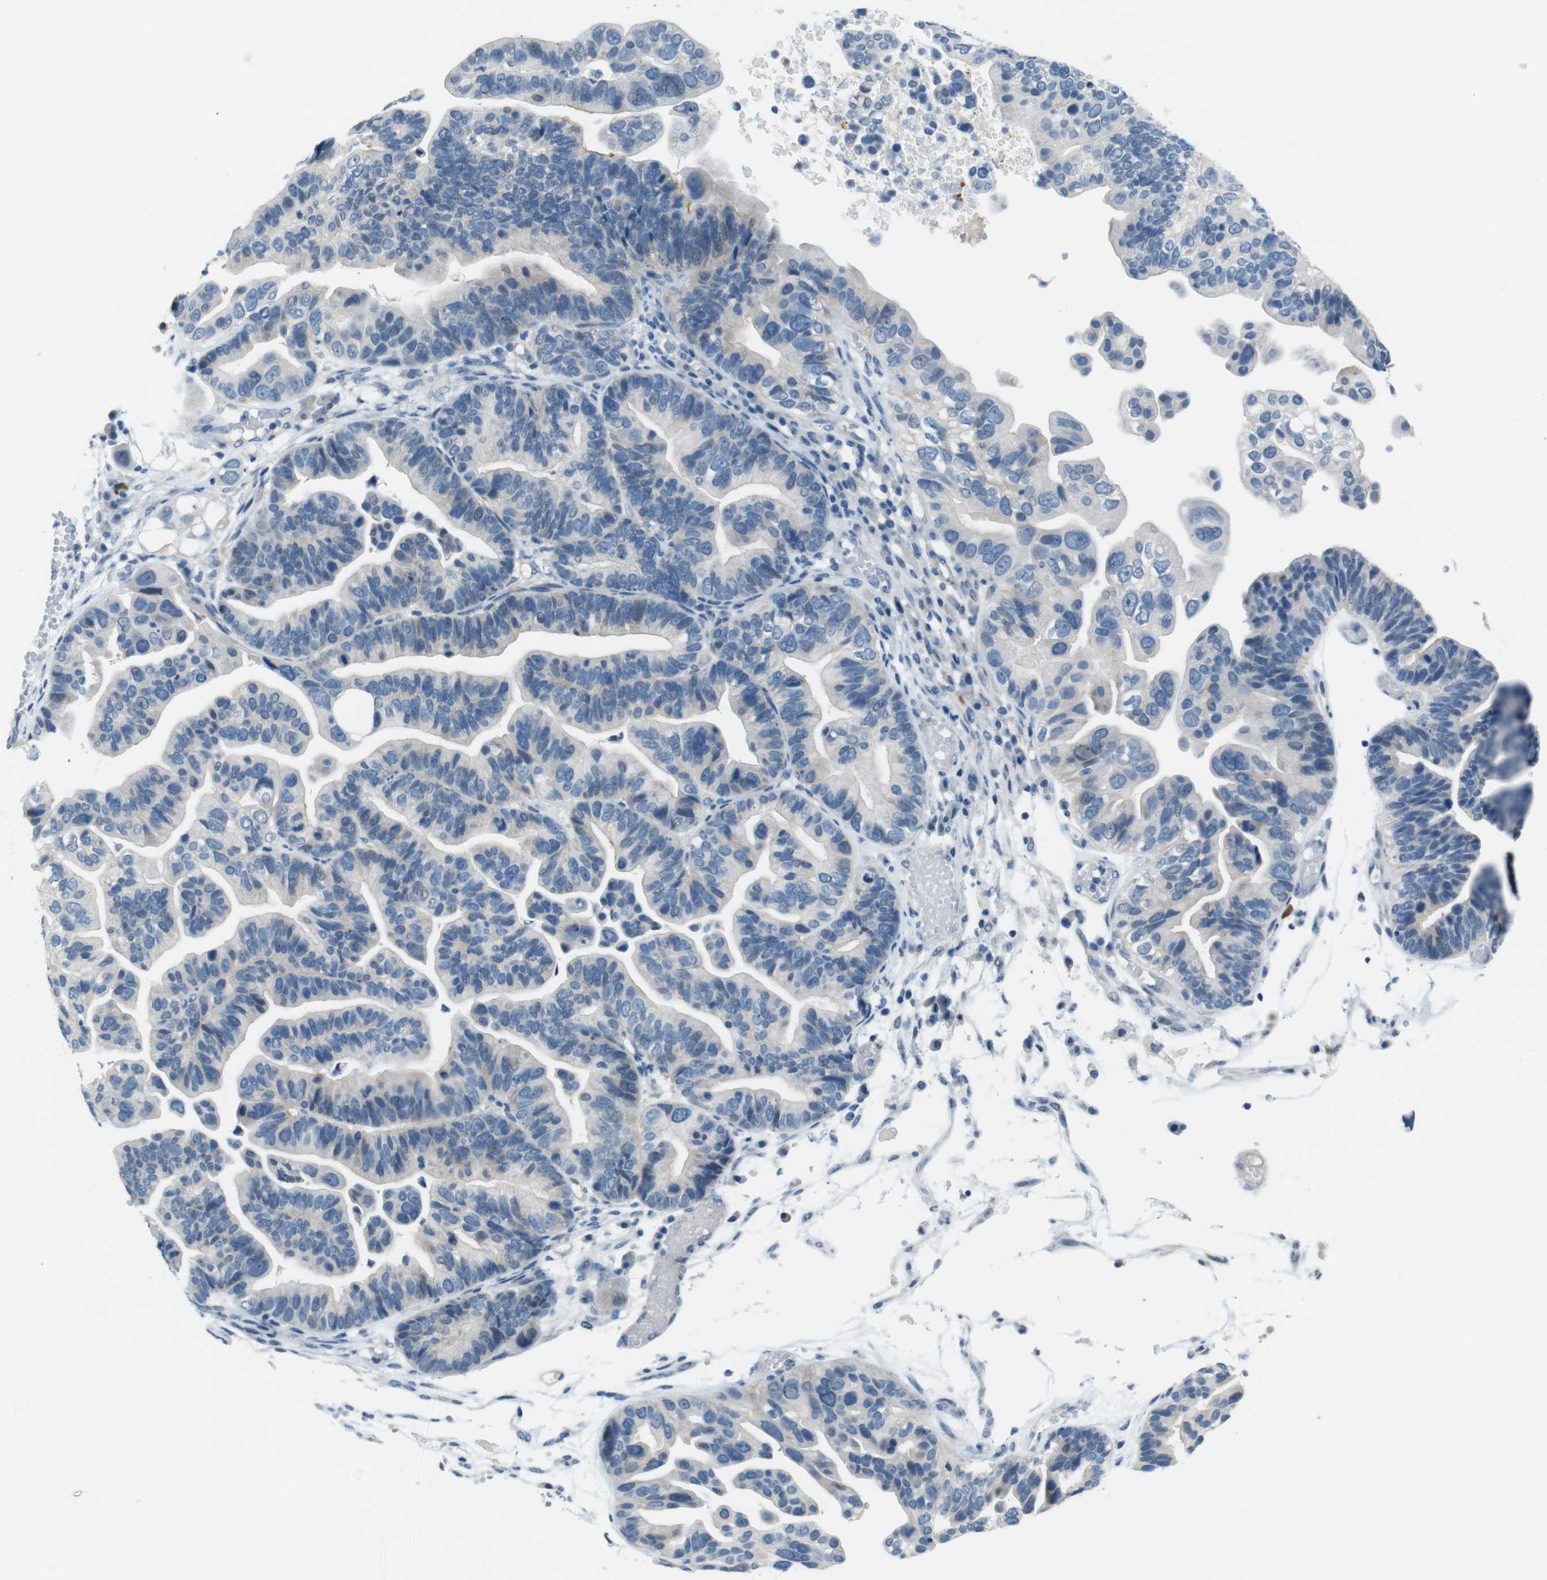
{"staining": {"intensity": "negative", "quantity": "none", "location": "none"}, "tissue": "ovarian cancer", "cell_type": "Tumor cells", "image_type": "cancer", "snomed": [{"axis": "morphology", "description": "Cystadenocarcinoma, serous, NOS"}, {"axis": "topography", "description": "Ovary"}], "caption": "Immunohistochemistry photomicrograph of human ovarian cancer stained for a protein (brown), which reveals no positivity in tumor cells.", "gene": "HRH2", "patient": {"sex": "female", "age": 56}}